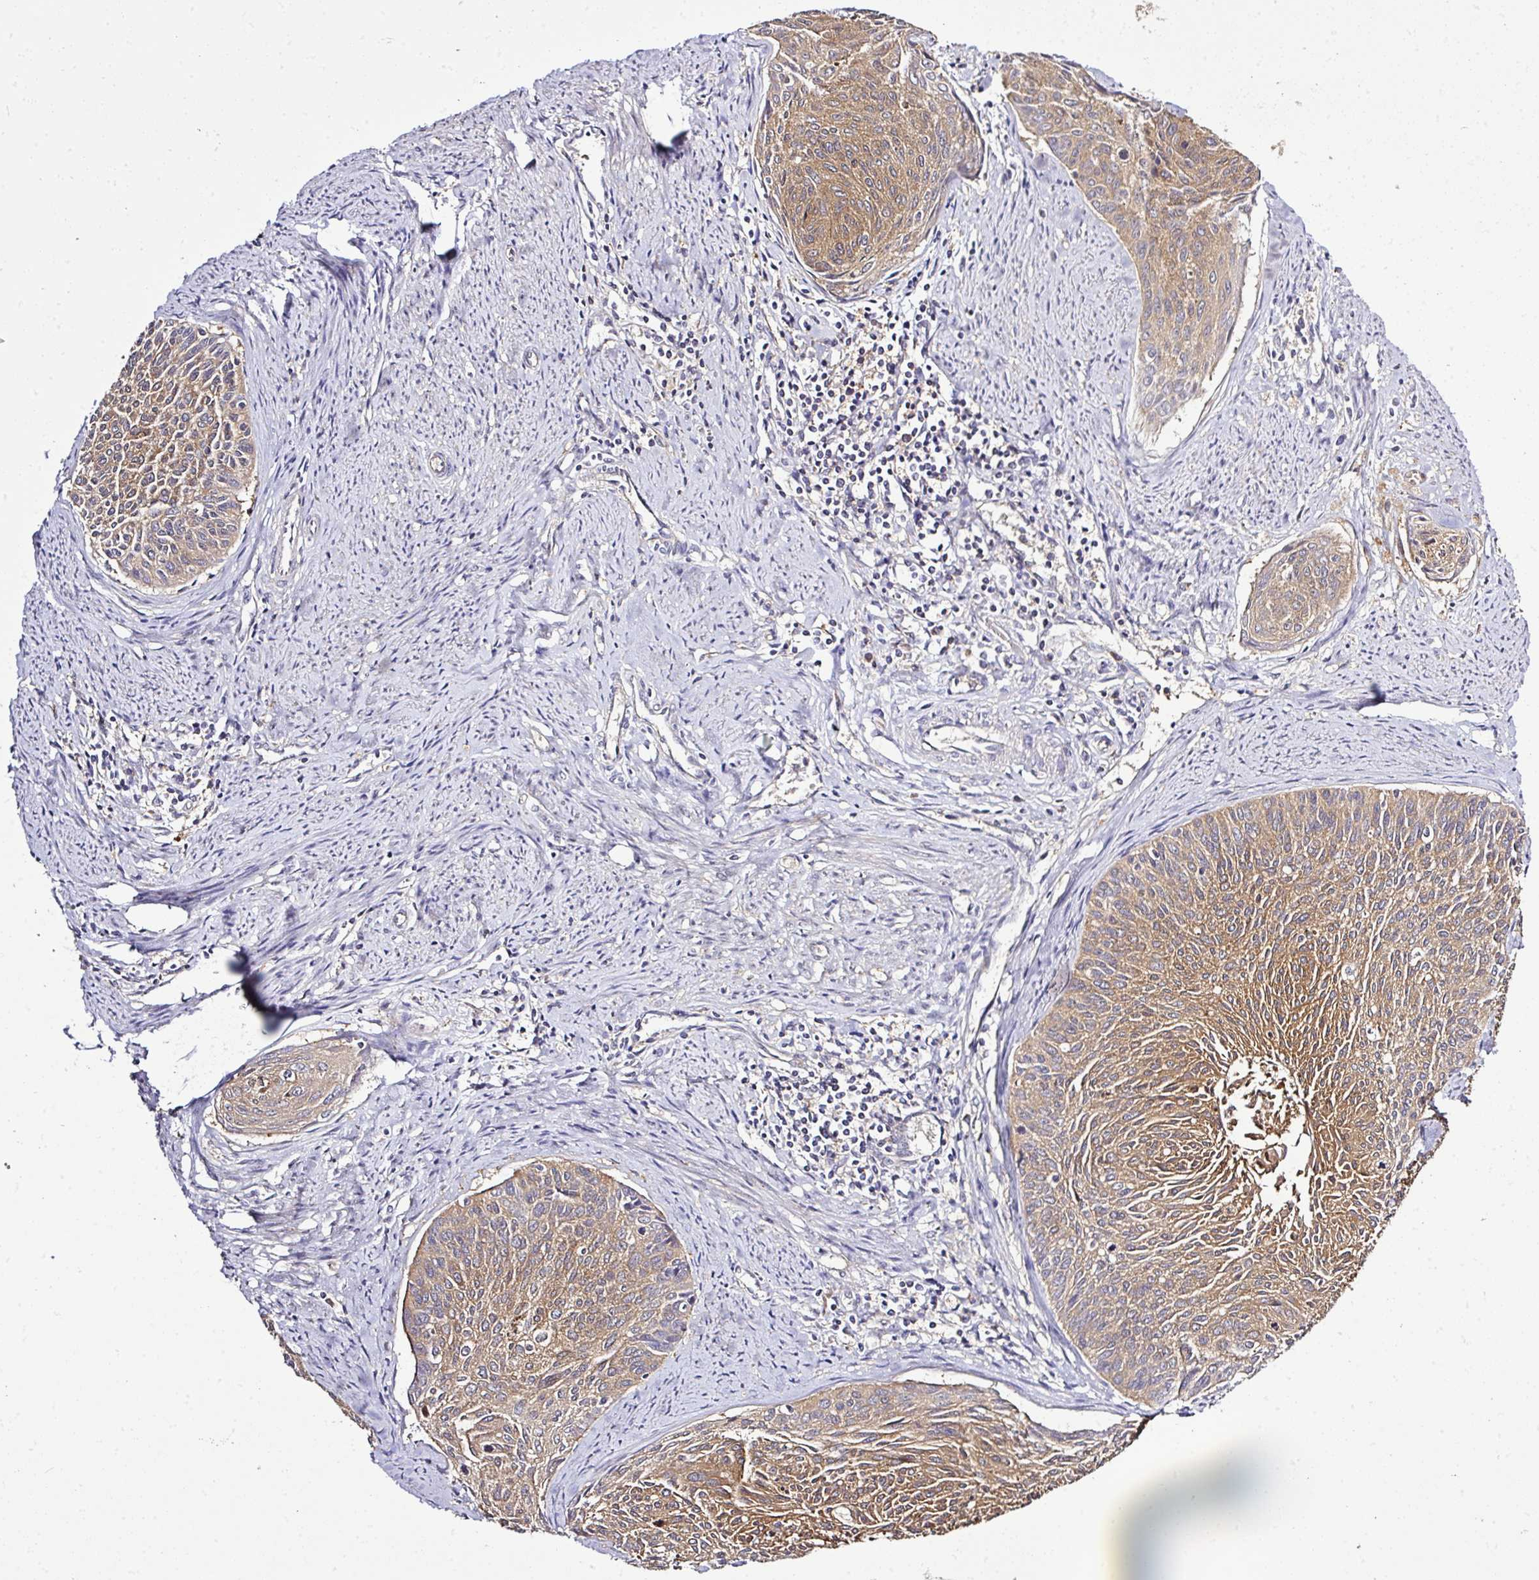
{"staining": {"intensity": "moderate", "quantity": ">75%", "location": "cytoplasmic/membranous"}, "tissue": "cervical cancer", "cell_type": "Tumor cells", "image_type": "cancer", "snomed": [{"axis": "morphology", "description": "Squamous cell carcinoma, NOS"}, {"axis": "topography", "description": "Cervix"}], "caption": "Approximately >75% of tumor cells in squamous cell carcinoma (cervical) show moderate cytoplasmic/membranous protein staining as visualized by brown immunohistochemical staining.", "gene": "TMEM107", "patient": {"sex": "female", "age": 55}}